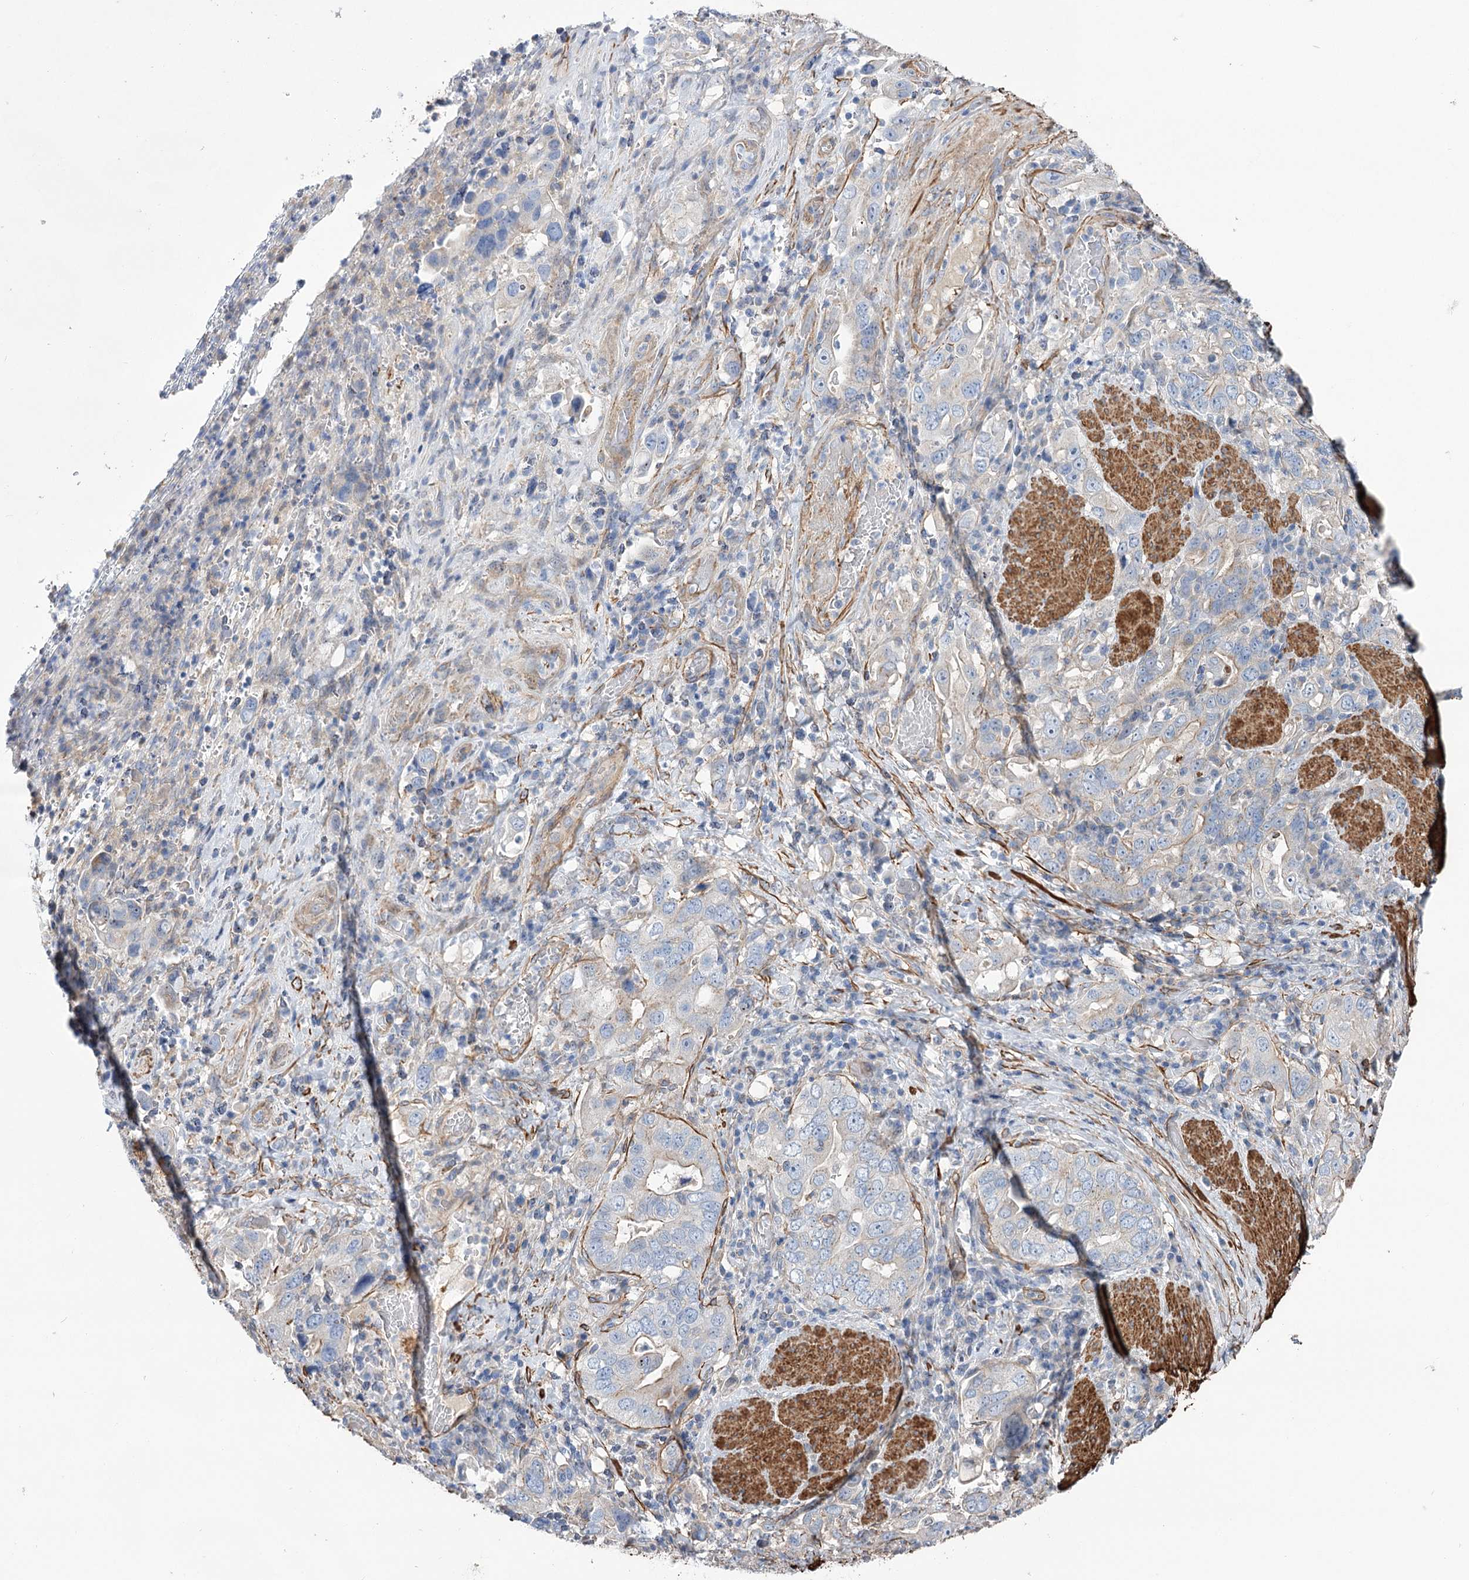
{"staining": {"intensity": "weak", "quantity": "<25%", "location": "cytoplasmic/membranous"}, "tissue": "stomach cancer", "cell_type": "Tumor cells", "image_type": "cancer", "snomed": [{"axis": "morphology", "description": "Adenocarcinoma, NOS"}, {"axis": "topography", "description": "Stomach, upper"}], "caption": "Tumor cells show no significant protein positivity in stomach cancer.", "gene": "WASHC3", "patient": {"sex": "male", "age": 62}}